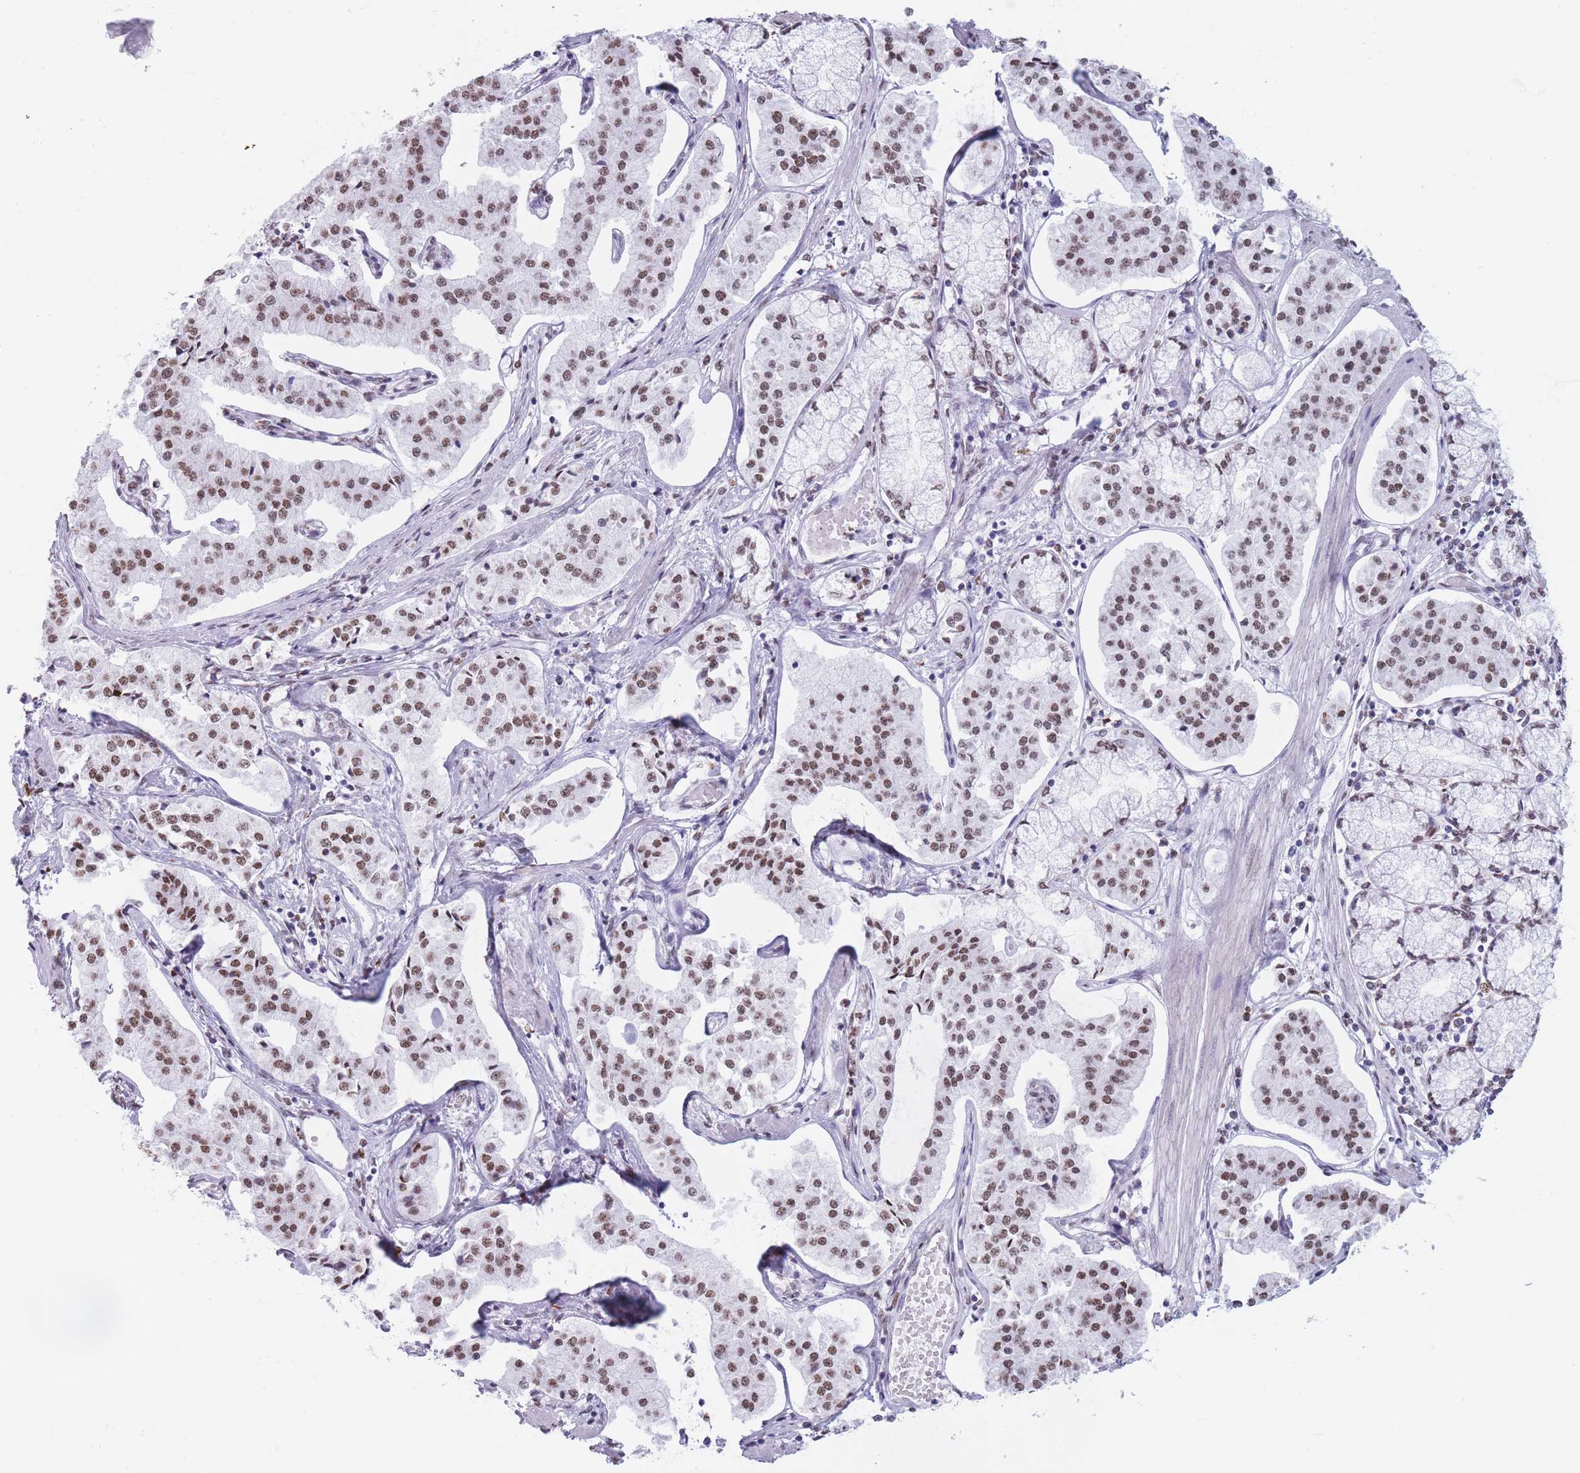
{"staining": {"intensity": "moderate", "quantity": ">75%", "location": "nuclear"}, "tissue": "pancreatic cancer", "cell_type": "Tumor cells", "image_type": "cancer", "snomed": [{"axis": "morphology", "description": "Adenocarcinoma, NOS"}, {"axis": "topography", "description": "Pancreas"}], "caption": "A brown stain highlights moderate nuclear staining of a protein in human adenocarcinoma (pancreatic) tumor cells. (DAB (3,3'-diaminobenzidine) IHC, brown staining for protein, blue staining for nuclei).", "gene": "RYK", "patient": {"sex": "female", "age": 50}}